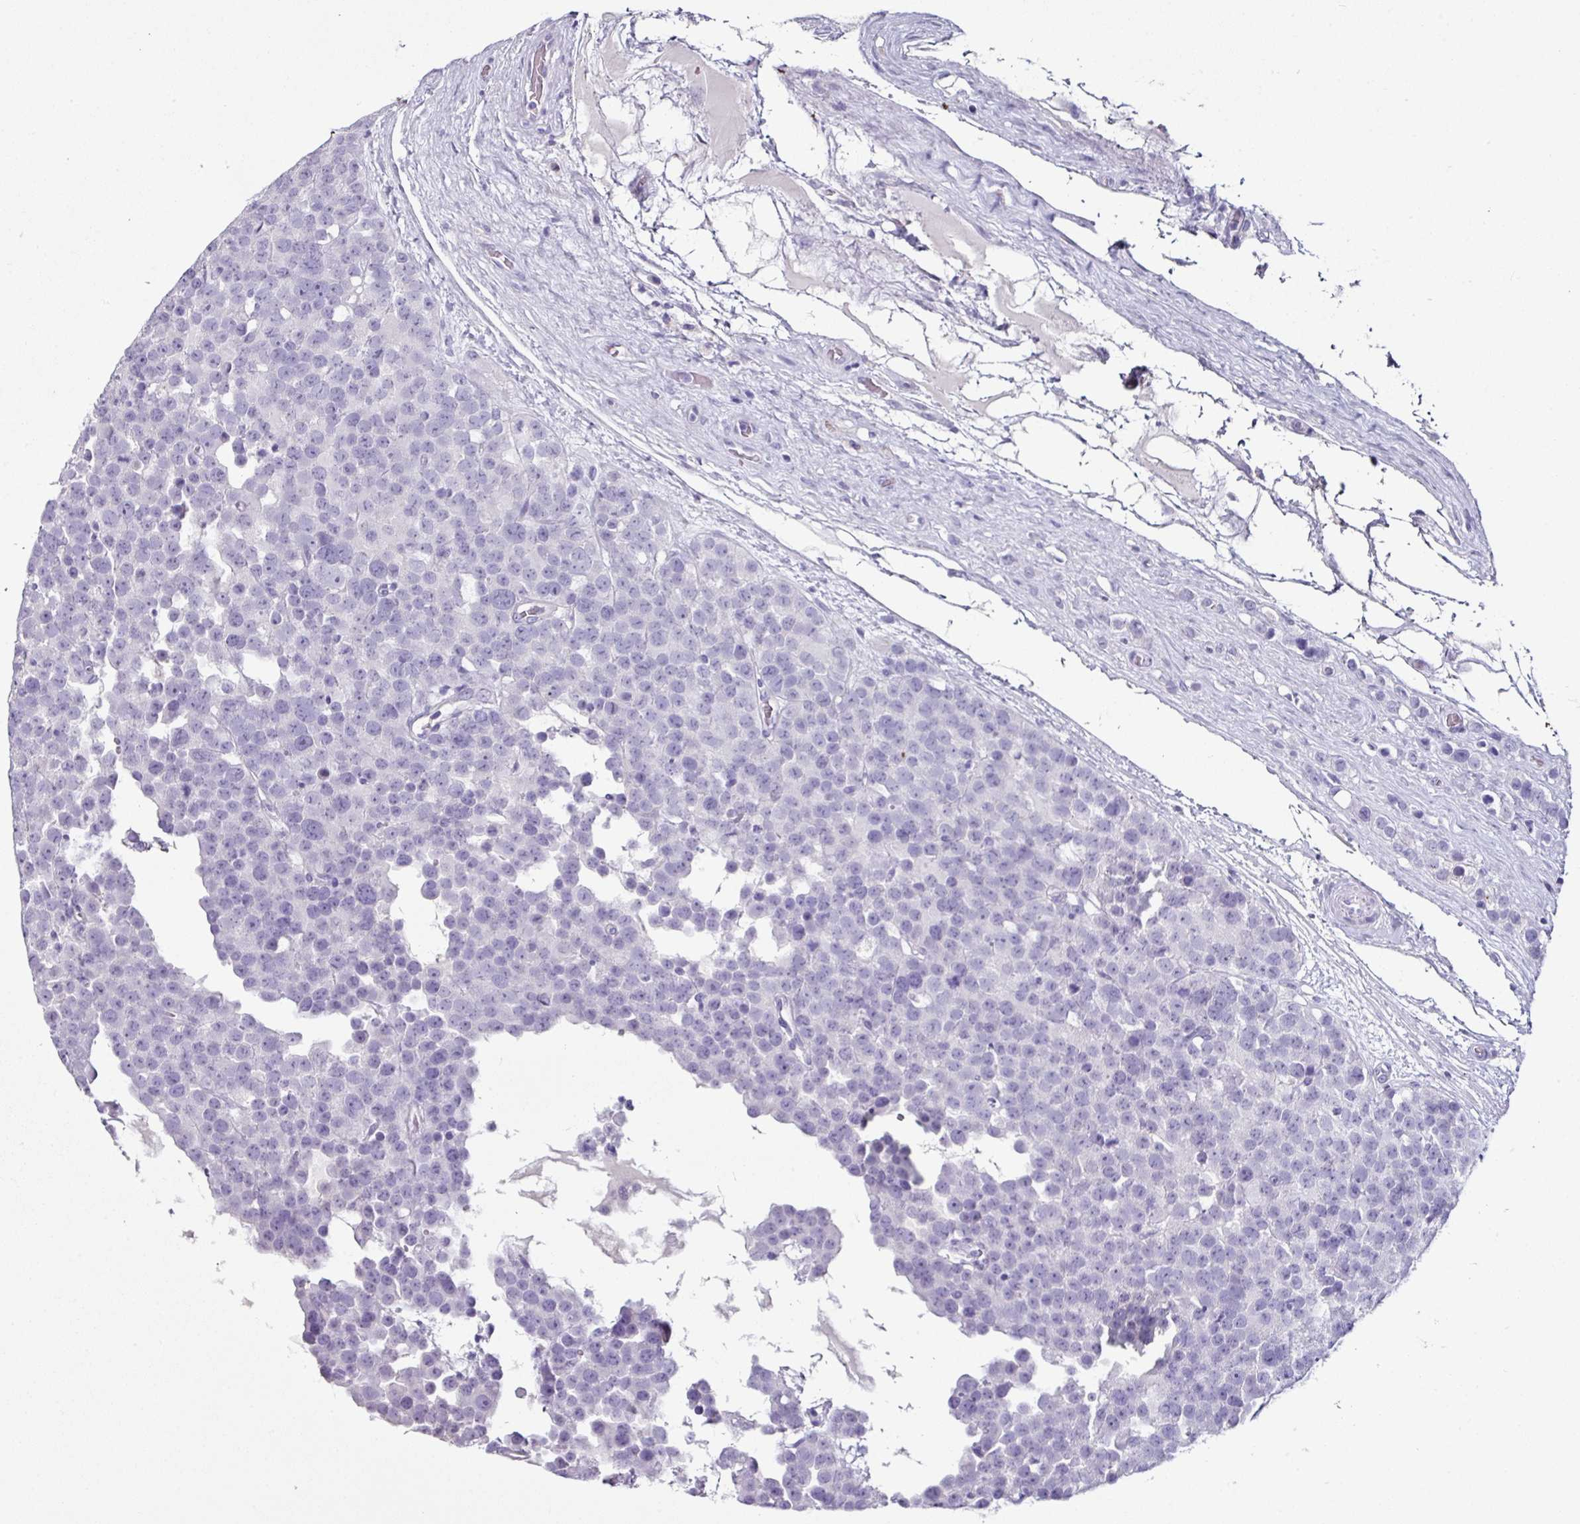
{"staining": {"intensity": "negative", "quantity": "none", "location": "none"}, "tissue": "testis cancer", "cell_type": "Tumor cells", "image_type": "cancer", "snomed": [{"axis": "morphology", "description": "Seminoma, NOS"}, {"axis": "topography", "description": "Testis"}], "caption": "Immunohistochemistry photomicrograph of human testis cancer (seminoma) stained for a protein (brown), which reveals no expression in tumor cells.", "gene": "GLP2R", "patient": {"sex": "male", "age": 71}}